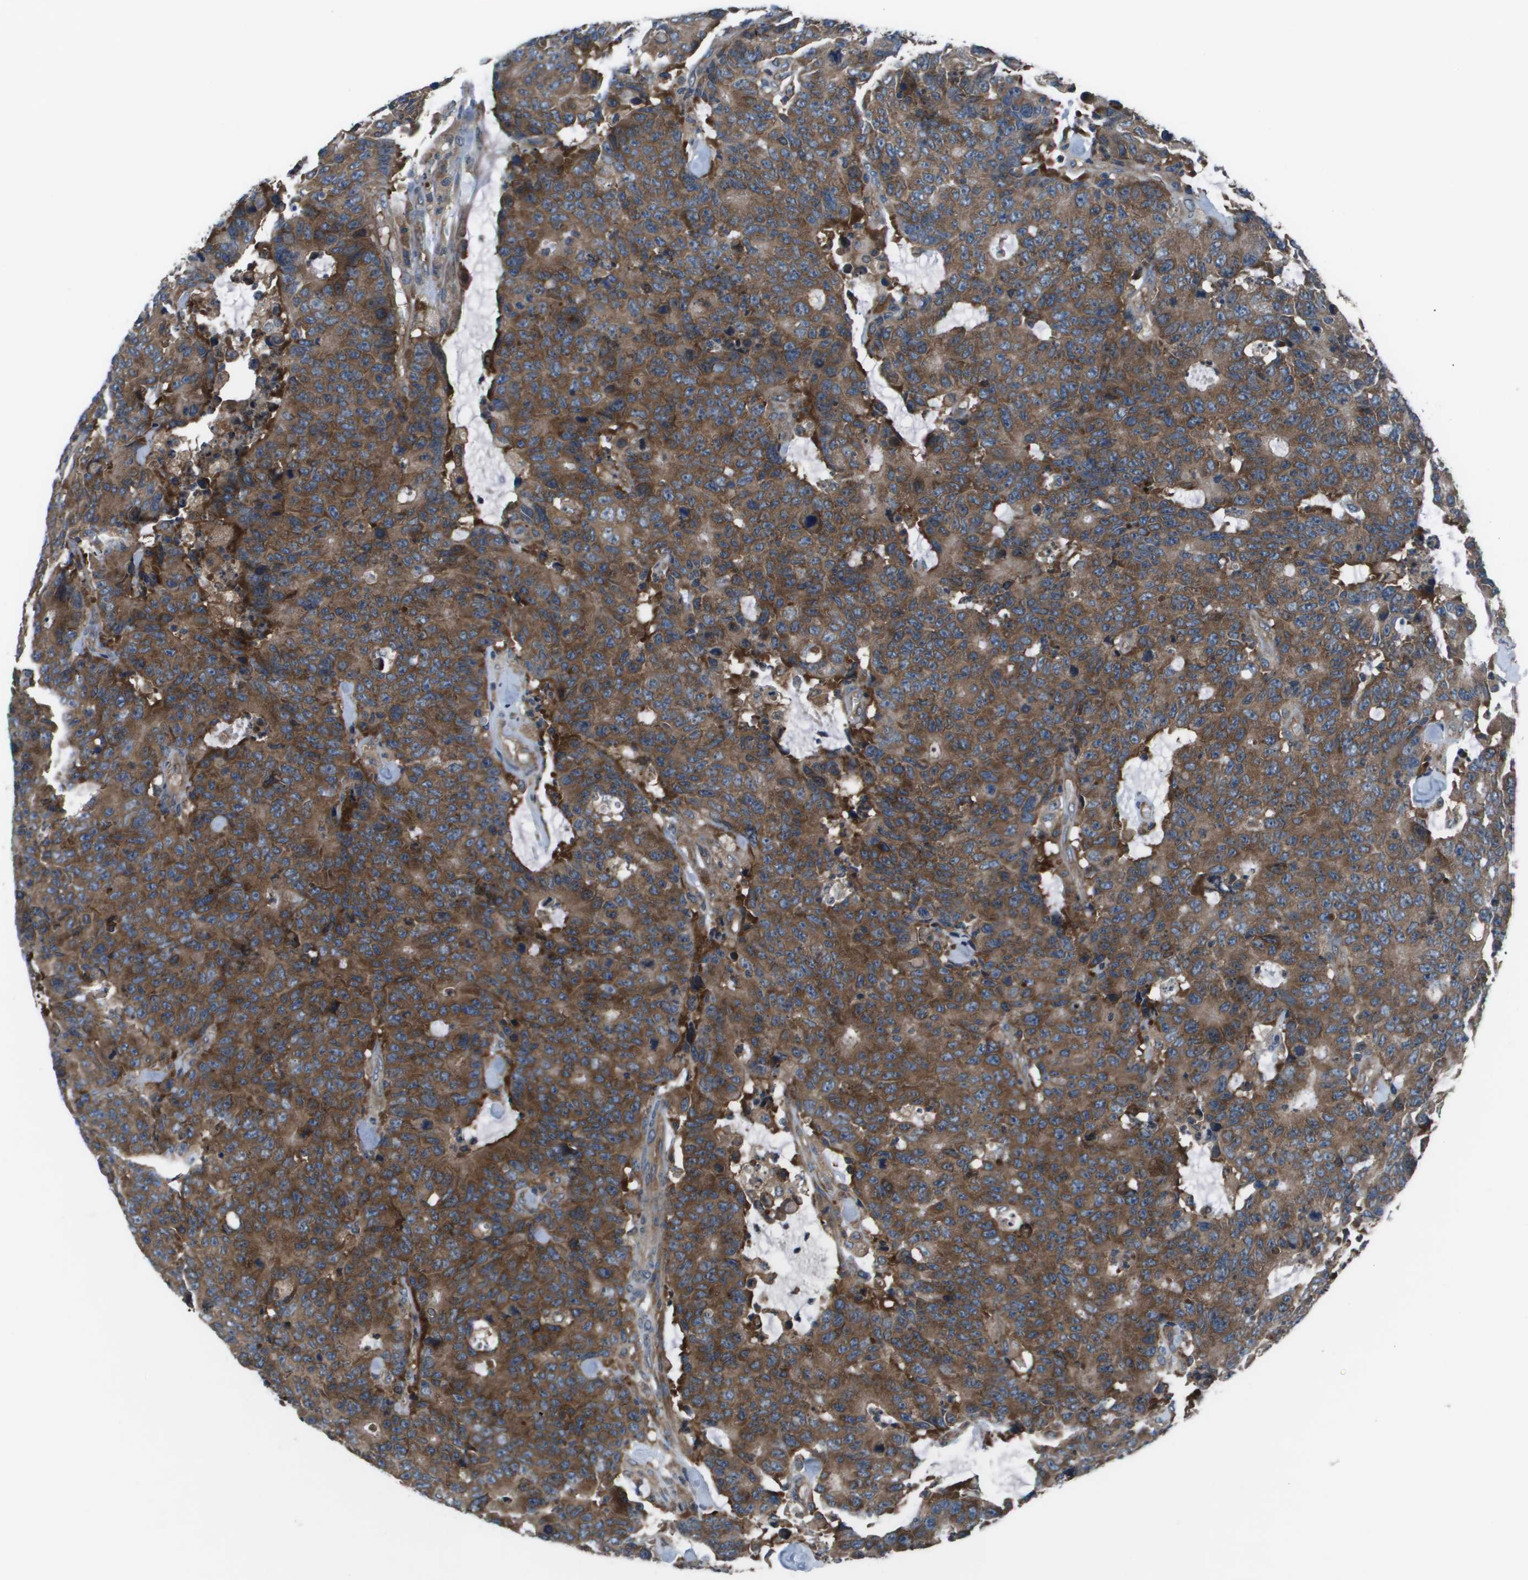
{"staining": {"intensity": "strong", "quantity": ">75%", "location": "cytoplasmic/membranous"}, "tissue": "colorectal cancer", "cell_type": "Tumor cells", "image_type": "cancer", "snomed": [{"axis": "morphology", "description": "Adenocarcinoma, NOS"}, {"axis": "topography", "description": "Colon"}], "caption": "Adenocarcinoma (colorectal) stained with a brown dye displays strong cytoplasmic/membranous positive positivity in approximately >75% of tumor cells.", "gene": "EIF3B", "patient": {"sex": "female", "age": 86}}